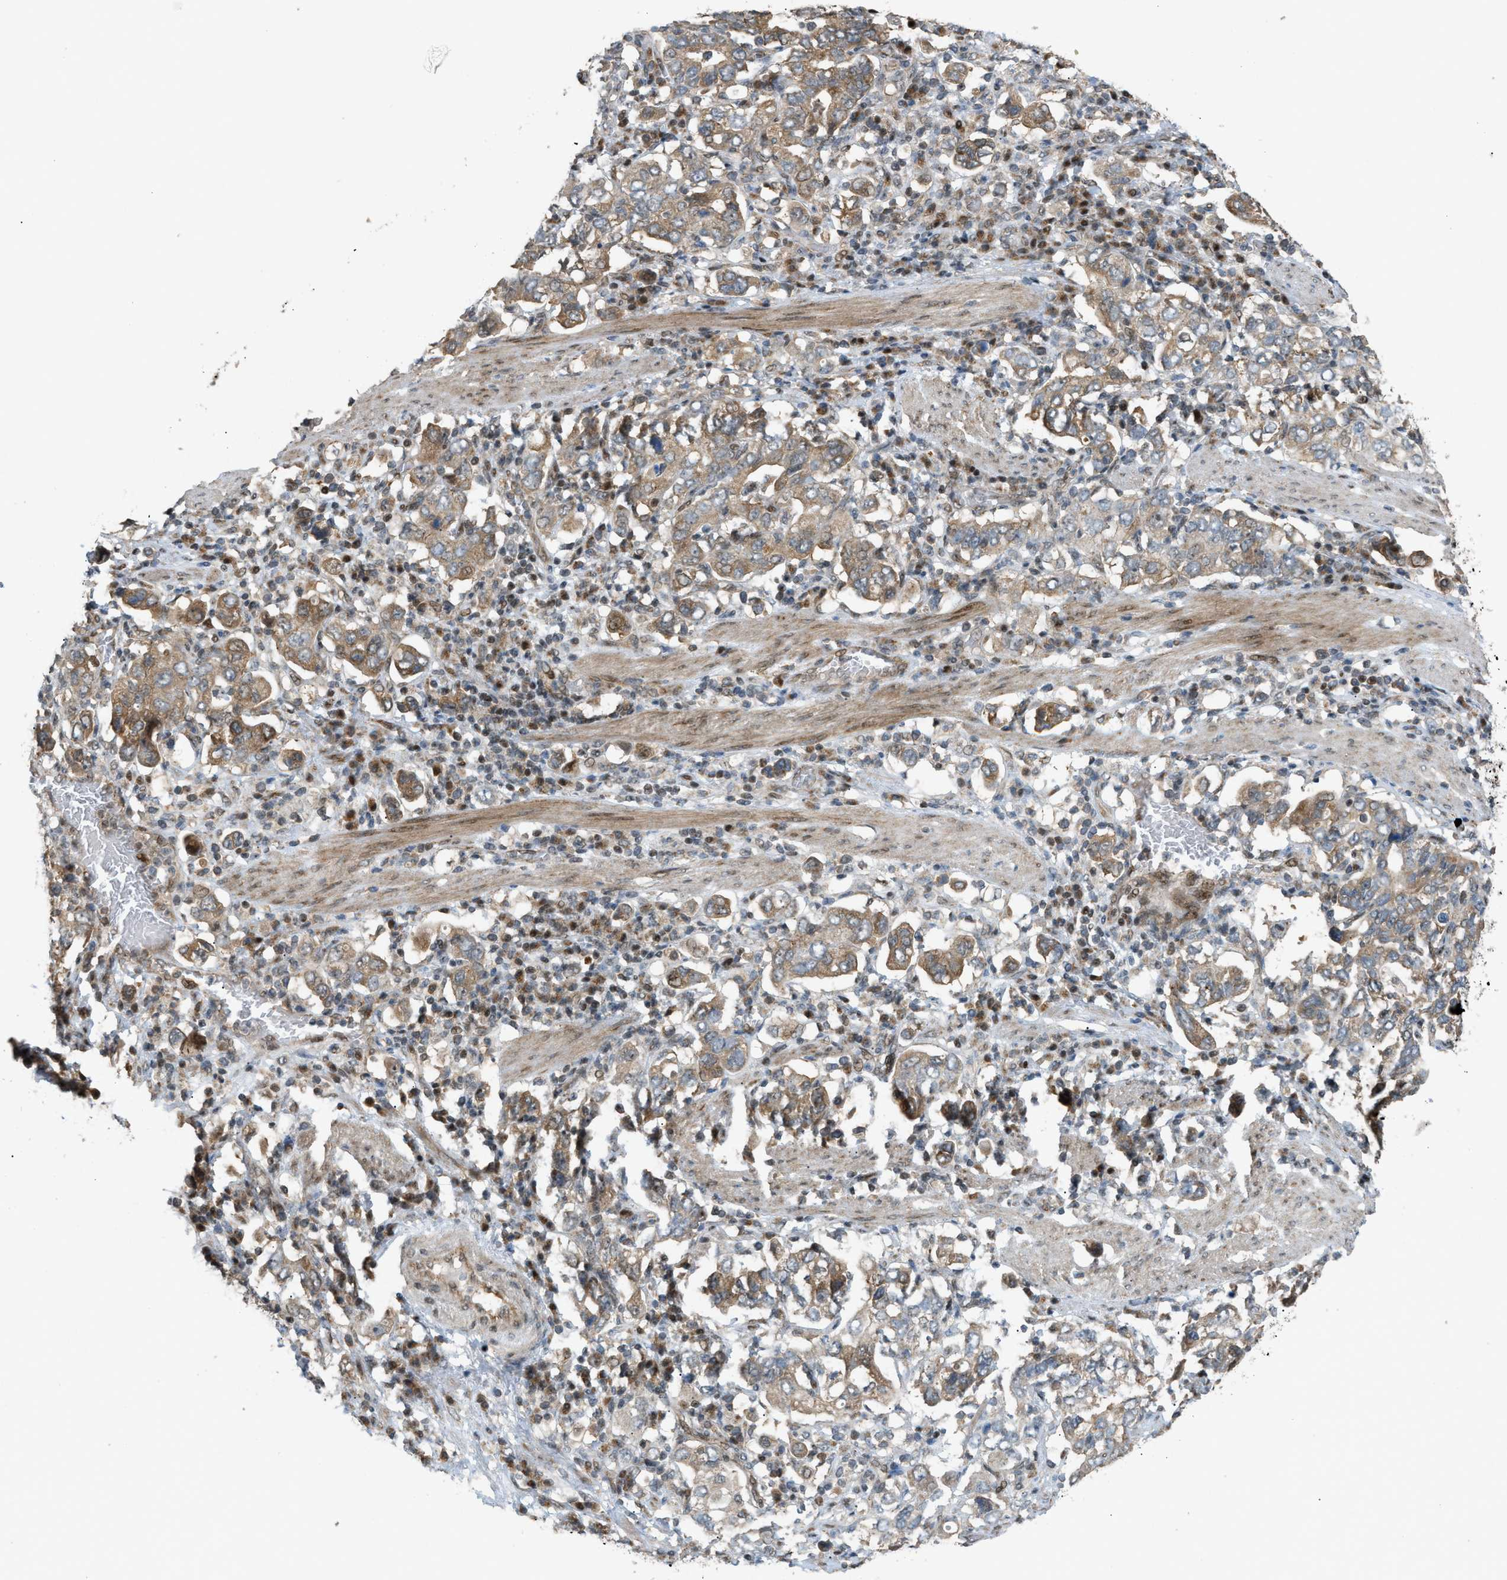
{"staining": {"intensity": "moderate", "quantity": ">75%", "location": "cytoplasmic/membranous"}, "tissue": "stomach cancer", "cell_type": "Tumor cells", "image_type": "cancer", "snomed": [{"axis": "morphology", "description": "Adenocarcinoma, NOS"}, {"axis": "topography", "description": "Stomach, upper"}], "caption": "Adenocarcinoma (stomach) stained with immunohistochemistry (IHC) shows moderate cytoplasmic/membranous expression in approximately >75% of tumor cells.", "gene": "CCDC186", "patient": {"sex": "male", "age": 62}}